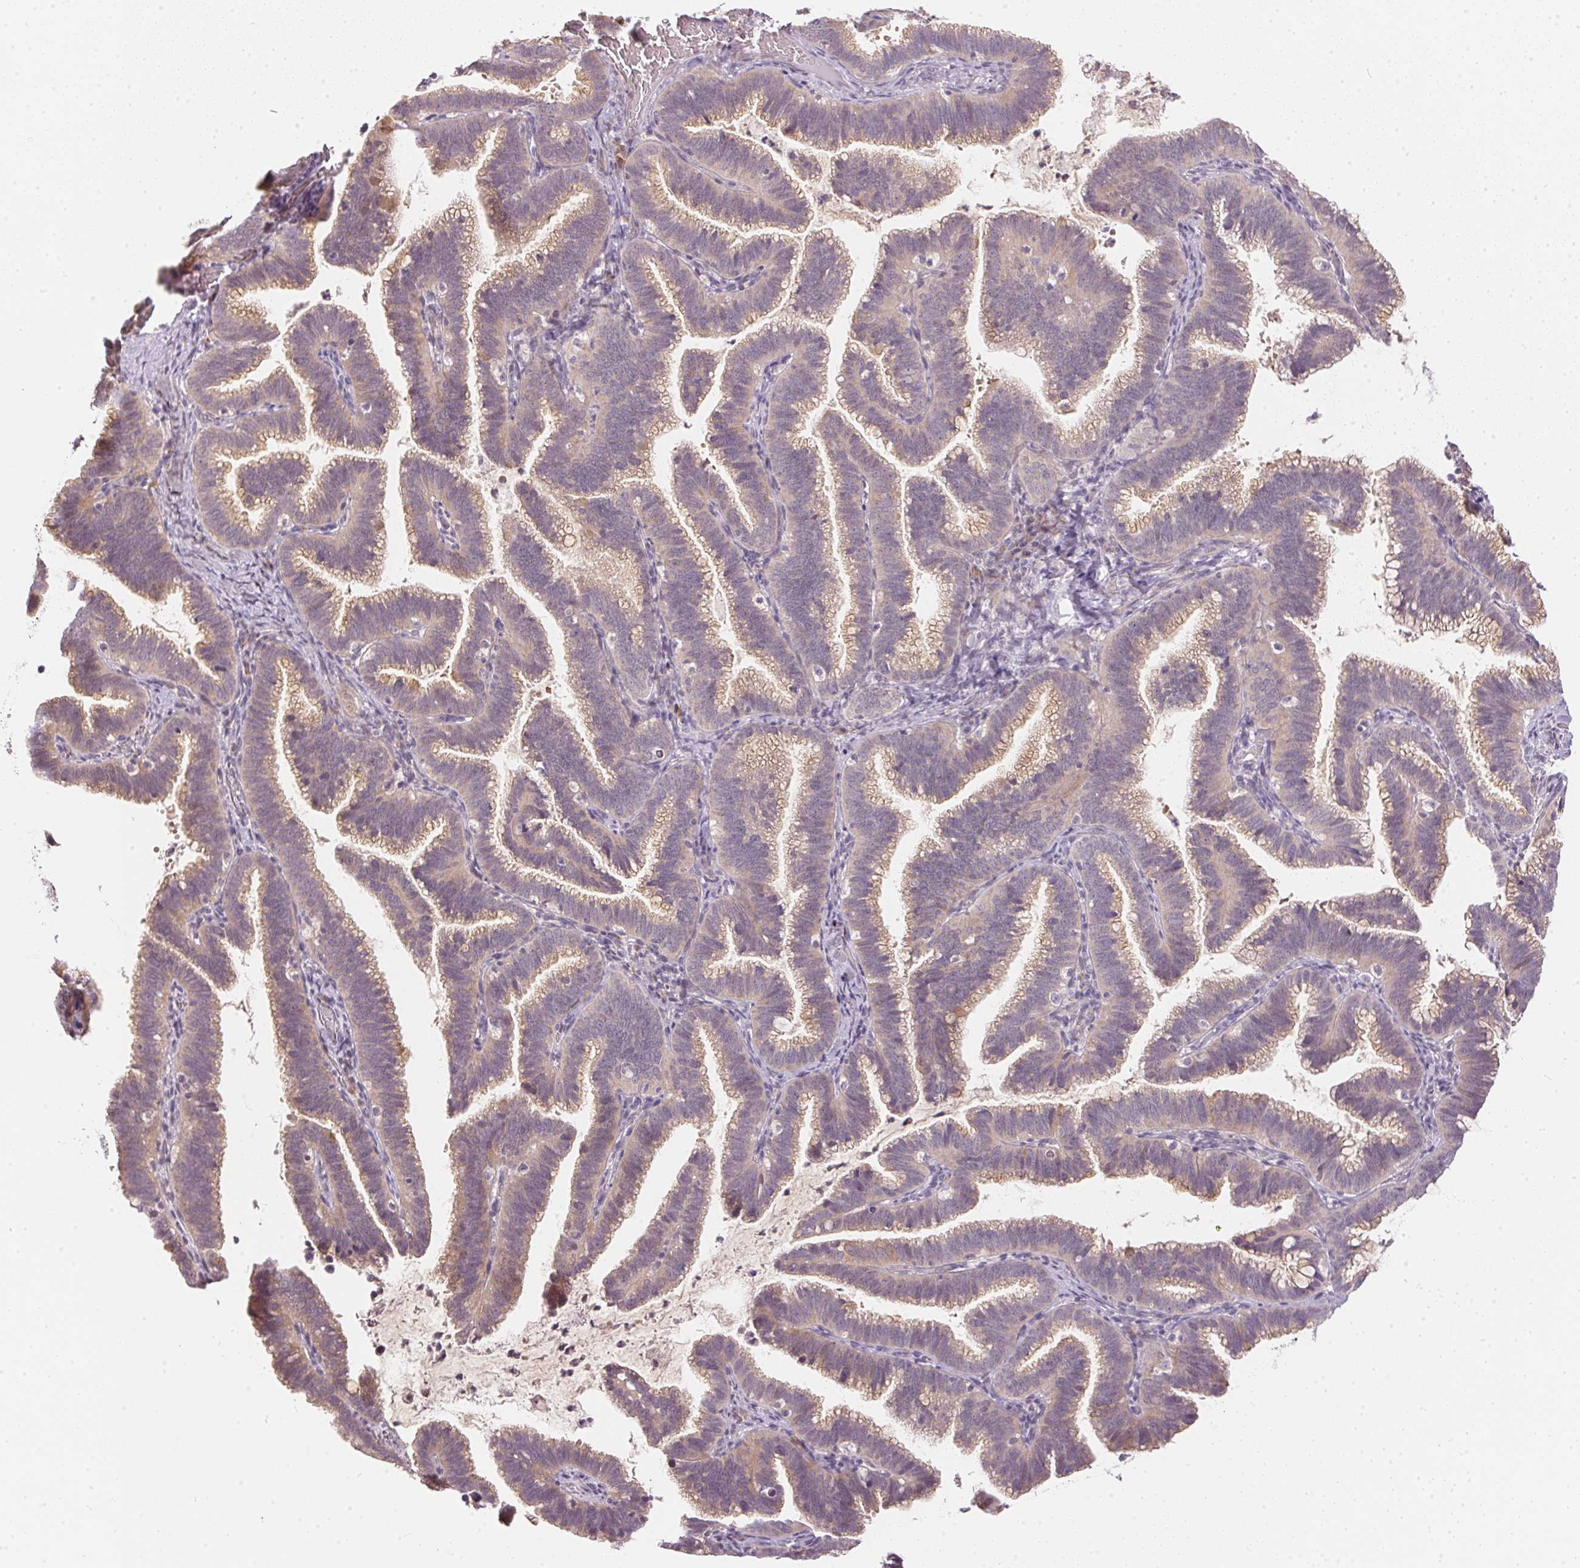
{"staining": {"intensity": "weak", "quantity": "25%-75%", "location": "cytoplasmic/membranous"}, "tissue": "cervical cancer", "cell_type": "Tumor cells", "image_type": "cancer", "snomed": [{"axis": "morphology", "description": "Adenocarcinoma, NOS"}, {"axis": "topography", "description": "Cervix"}], "caption": "Immunohistochemistry photomicrograph of human cervical cancer (adenocarcinoma) stained for a protein (brown), which shows low levels of weak cytoplasmic/membranous staining in about 25%-75% of tumor cells.", "gene": "TTC23L", "patient": {"sex": "female", "age": 61}}